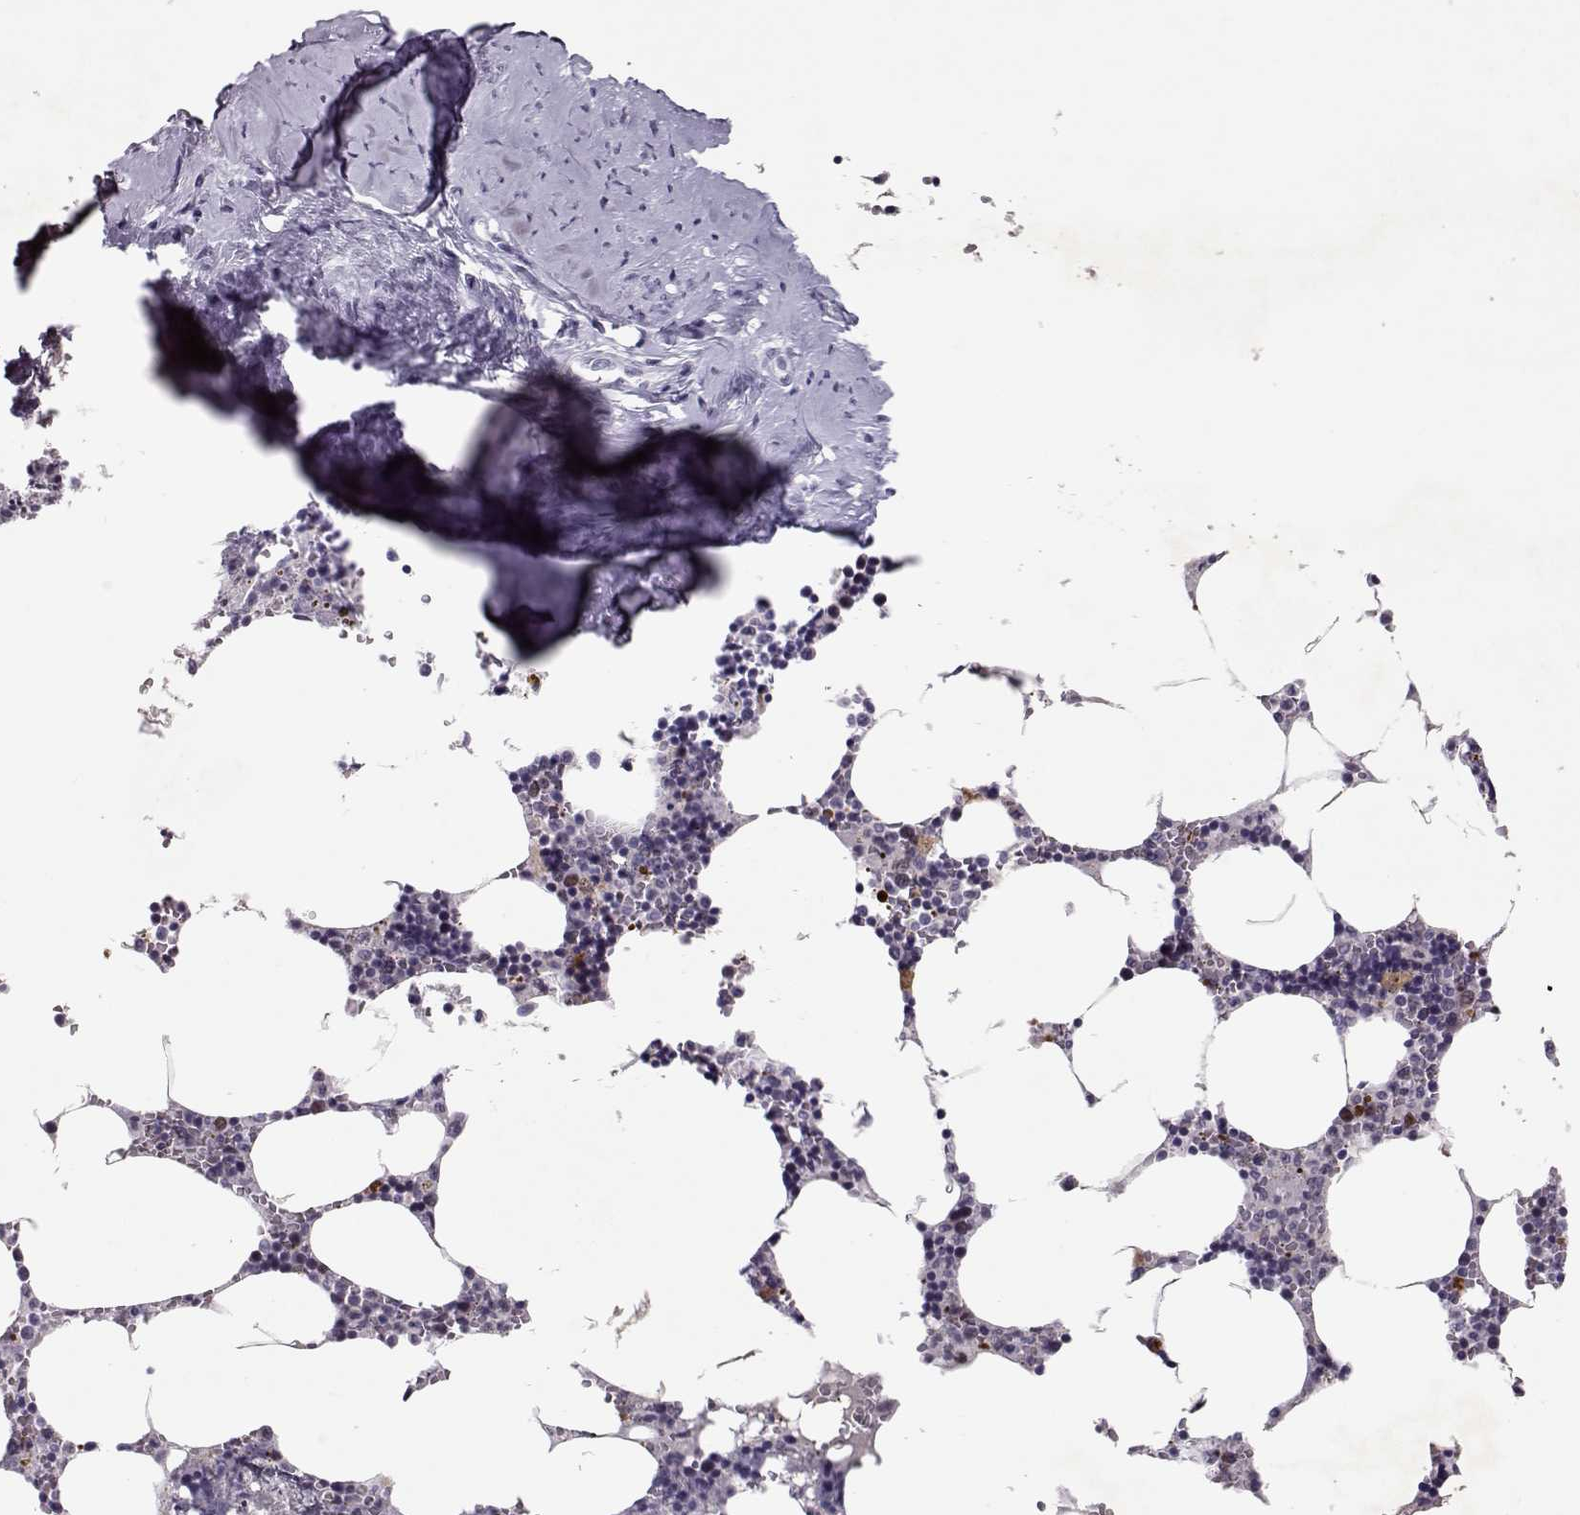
{"staining": {"intensity": "weak", "quantity": "<25%", "location": "nuclear"}, "tissue": "bone marrow", "cell_type": "Hematopoietic cells", "image_type": "normal", "snomed": [{"axis": "morphology", "description": "Normal tissue, NOS"}, {"axis": "topography", "description": "Bone marrow"}], "caption": "An immunohistochemistry histopathology image of benign bone marrow is shown. There is no staining in hematopoietic cells of bone marrow.", "gene": "SGO1", "patient": {"sex": "male", "age": 54}}